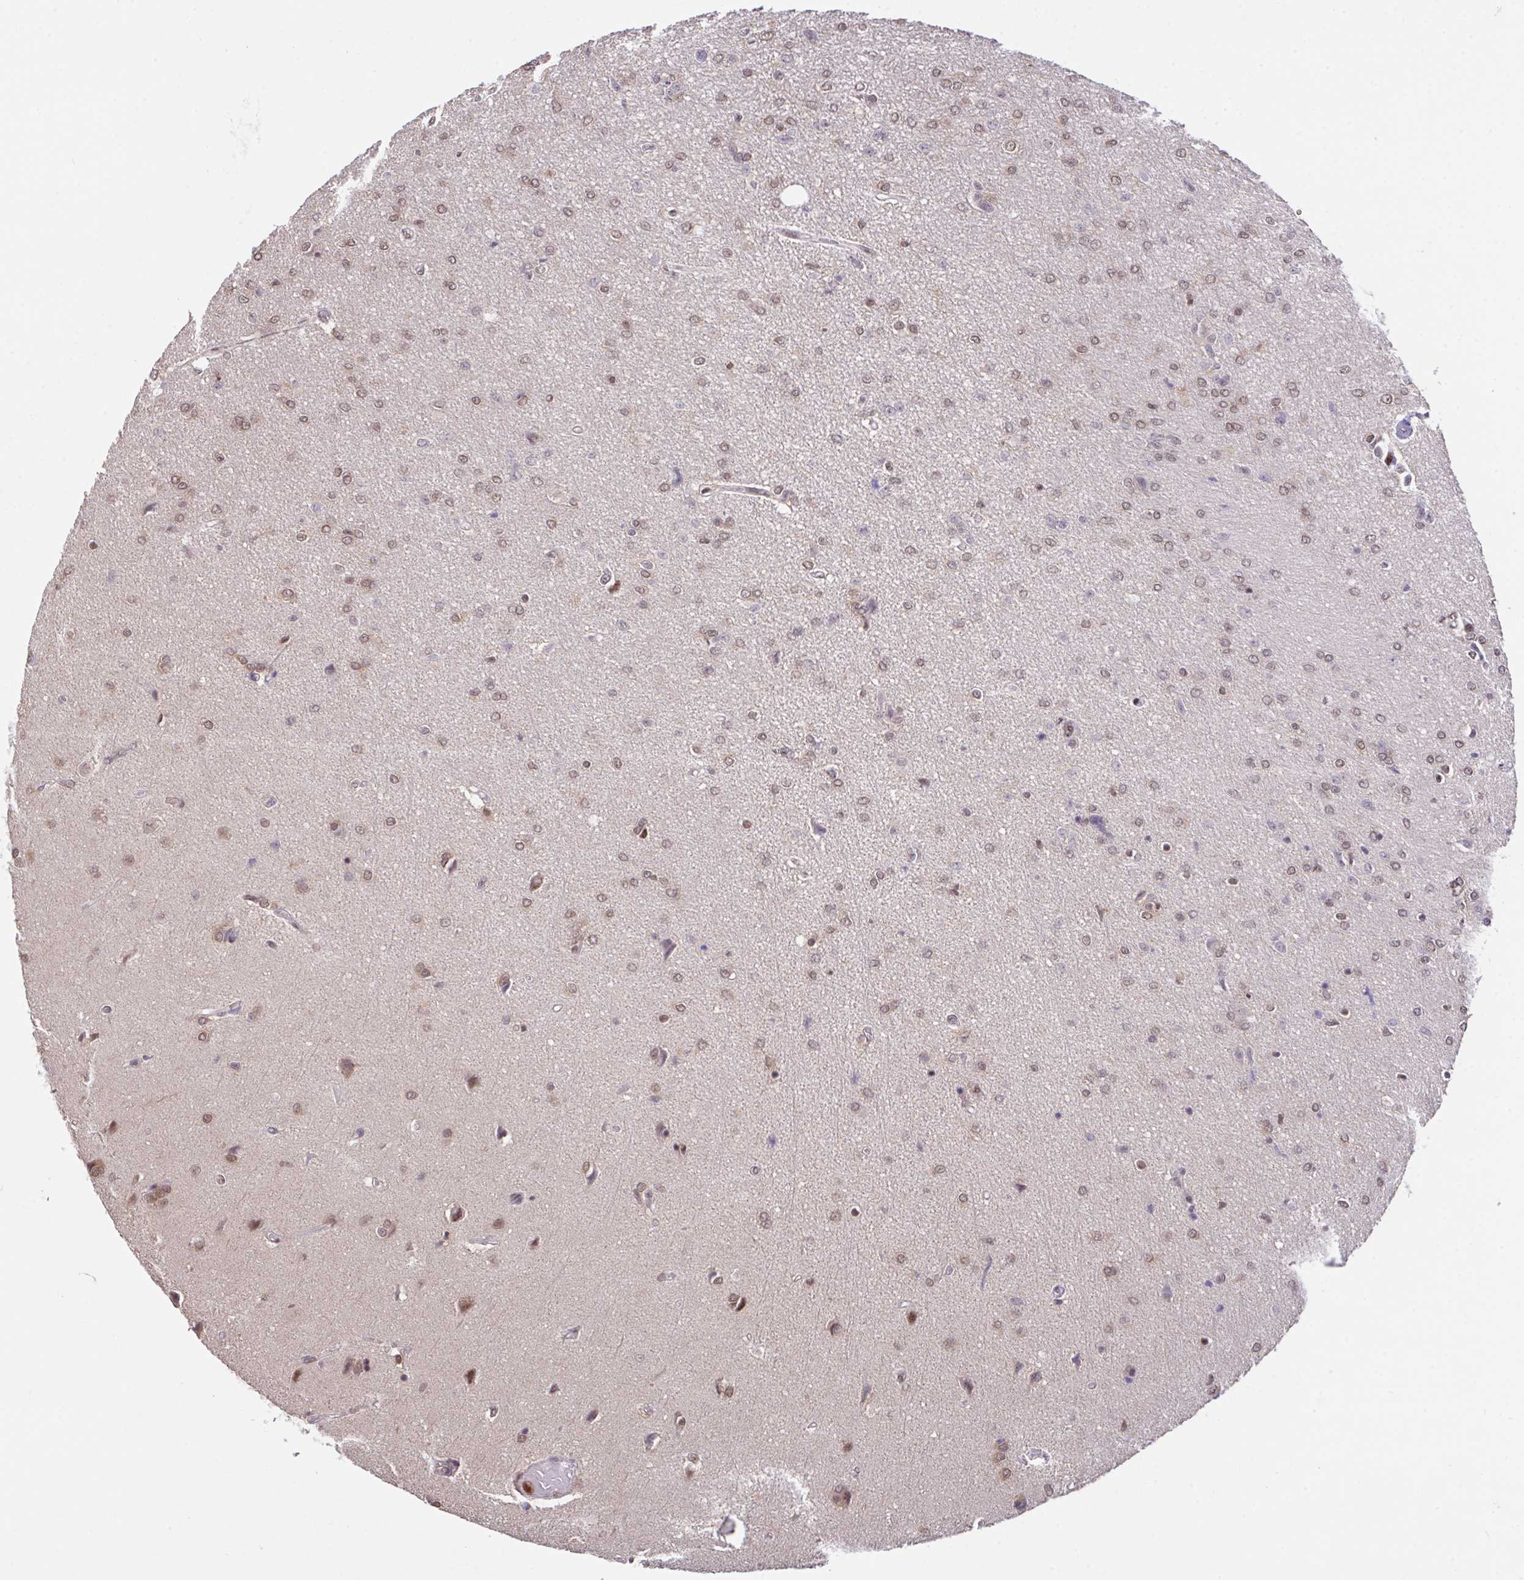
{"staining": {"intensity": "moderate", "quantity": ">75%", "location": "nuclear"}, "tissue": "glioma", "cell_type": "Tumor cells", "image_type": "cancer", "snomed": [{"axis": "morphology", "description": "Glioma, malignant, Low grade"}, {"axis": "topography", "description": "Brain"}], "caption": "DAB immunohistochemical staining of glioma exhibits moderate nuclear protein staining in about >75% of tumor cells.", "gene": "OR6K3", "patient": {"sex": "male", "age": 26}}